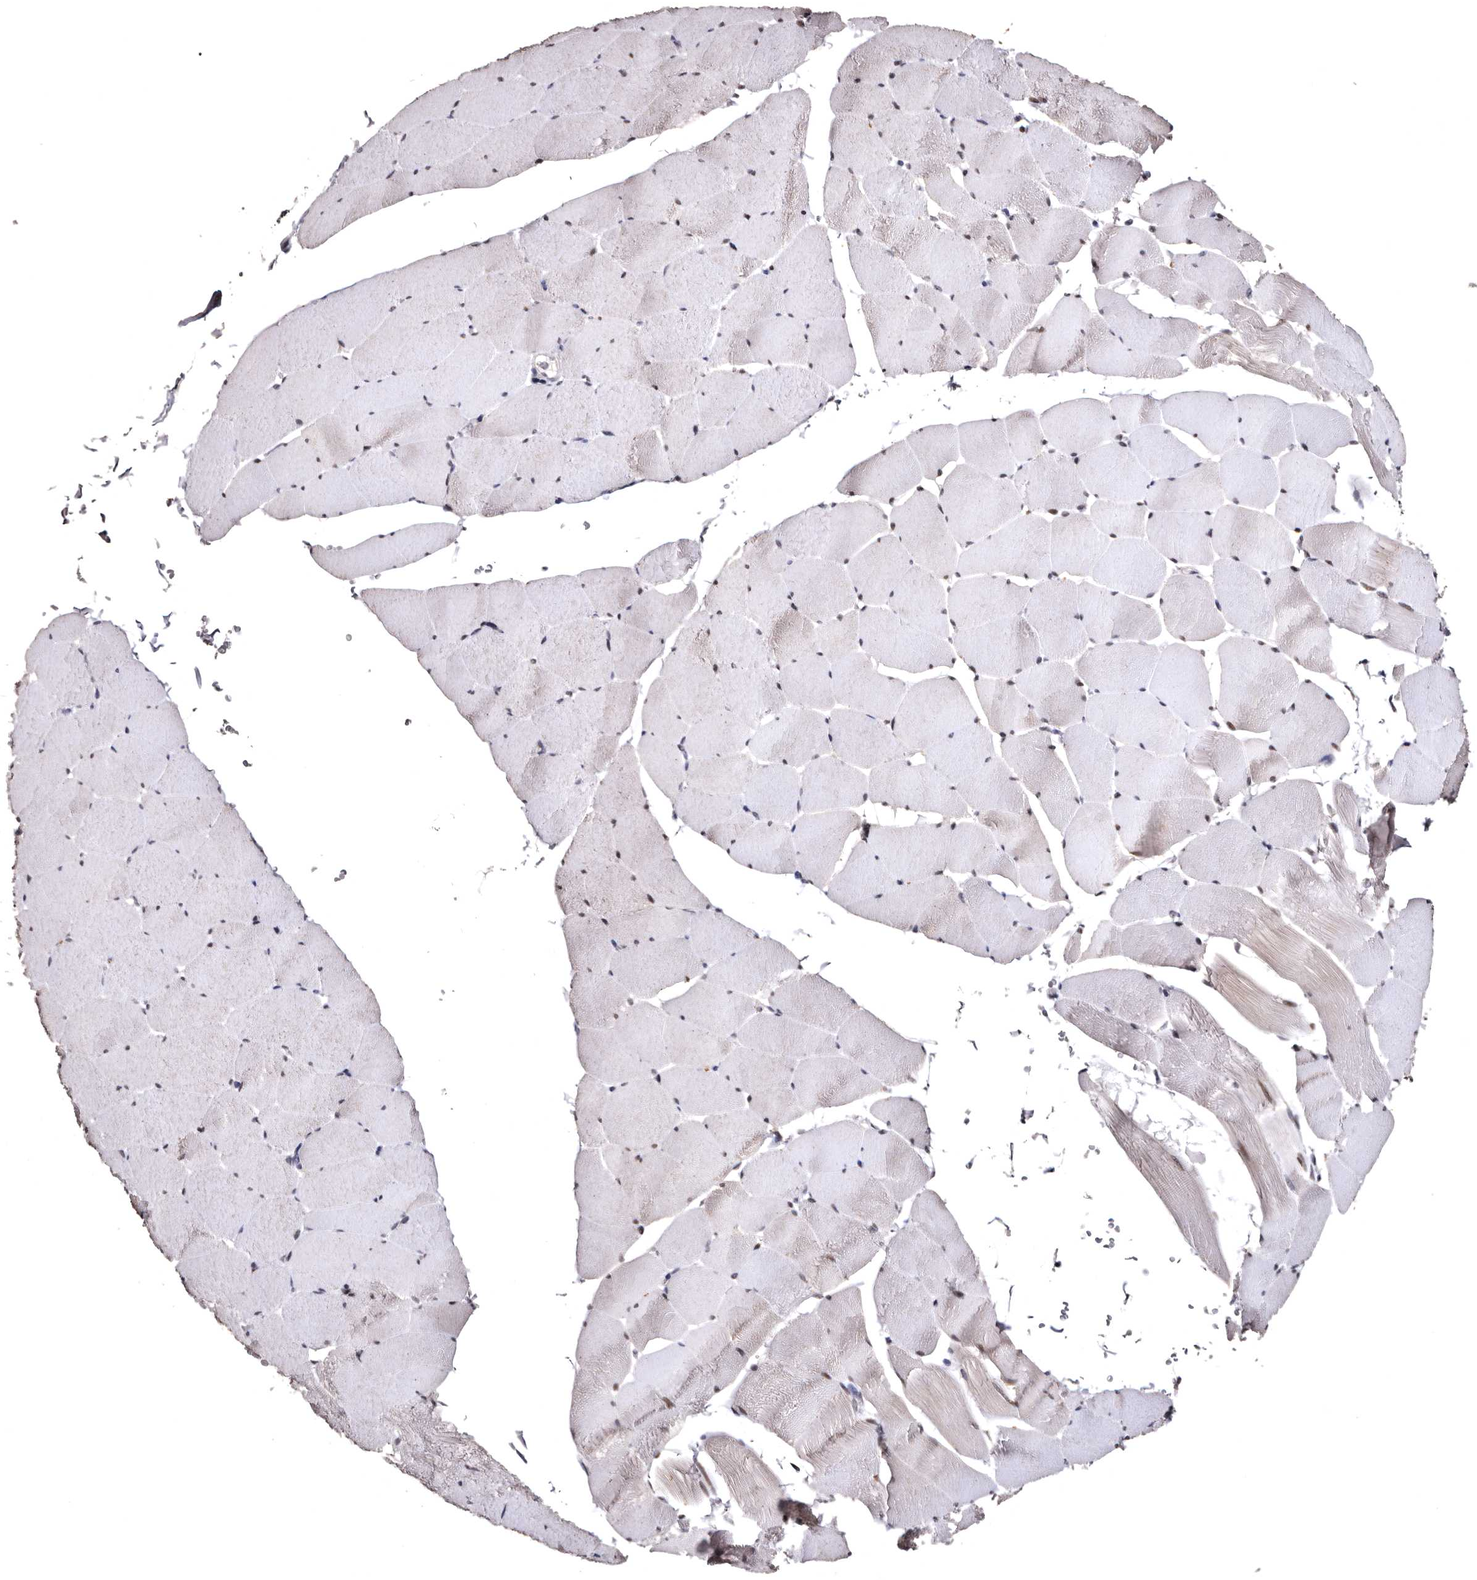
{"staining": {"intensity": "moderate", "quantity": "<25%", "location": "nuclear"}, "tissue": "skeletal muscle", "cell_type": "Myocytes", "image_type": "normal", "snomed": [{"axis": "morphology", "description": "Normal tissue, NOS"}, {"axis": "topography", "description": "Skeletal muscle"}], "caption": "IHC of unremarkable skeletal muscle reveals low levels of moderate nuclear expression in approximately <25% of myocytes.", "gene": "FAM91A1", "patient": {"sex": "male", "age": 62}}